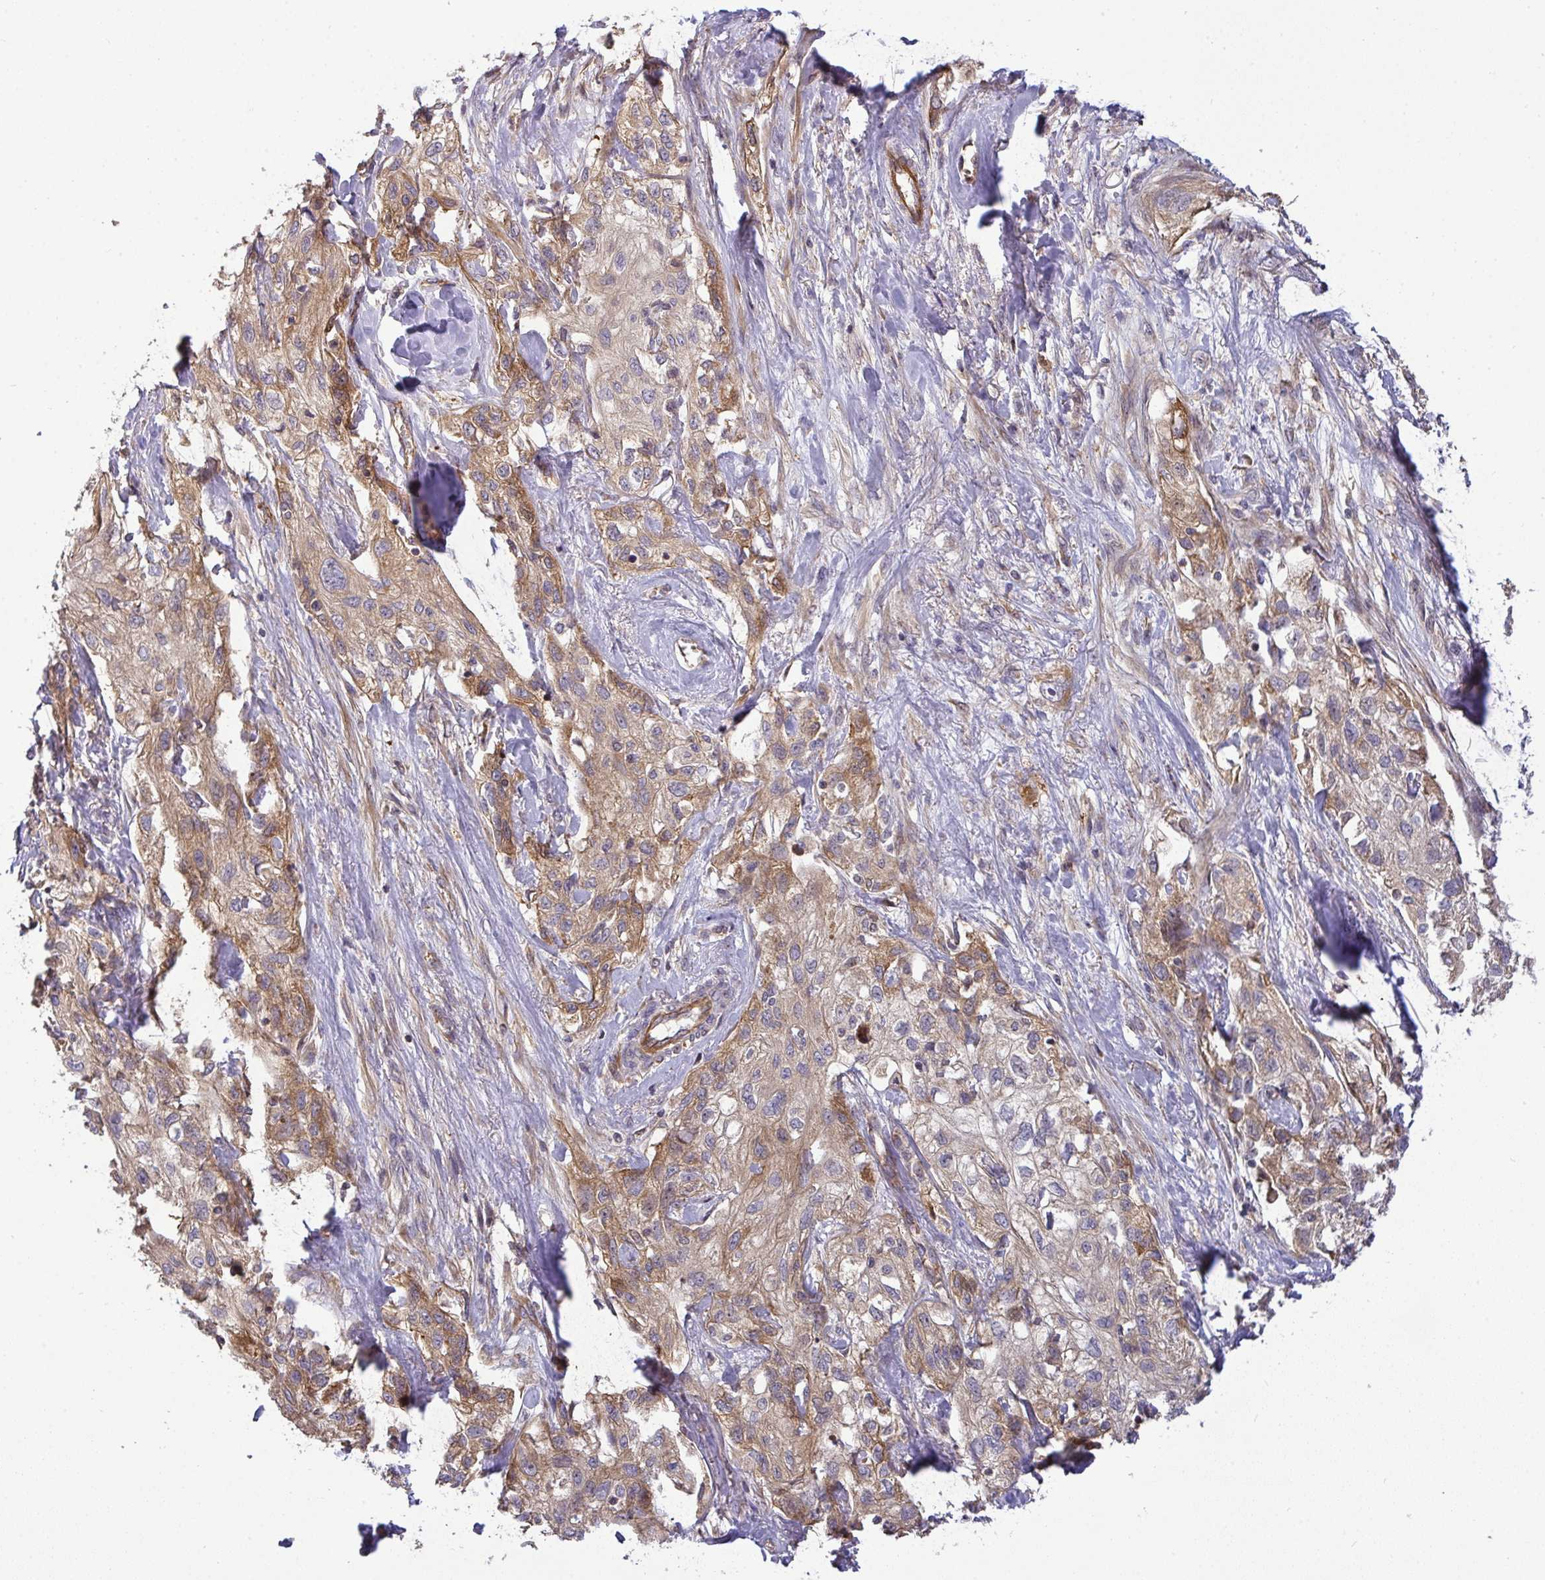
{"staining": {"intensity": "moderate", "quantity": ">75%", "location": "cytoplasmic/membranous"}, "tissue": "skin cancer", "cell_type": "Tumor cells", "image_type": "cancer", "snomed": [{"axis": "morphology", "description": "Squamous cell carcinoma, NOS"}, {"axis": "topography", "description": "Skin"}, {"axis": "topography", "description": "Vulva"}], "caption": "The micrograph displays immunohistochemical staining of squamous cell carcinoma (skin). There is moderate cytoplasmic/membranous expression is appreciated in about >75% of tumor cells. (DAB IHC, brown staining for protein, blue staining for nuclei).", "gene": "B4GALT6", "patient": {"sex": "female", "age": 86}}